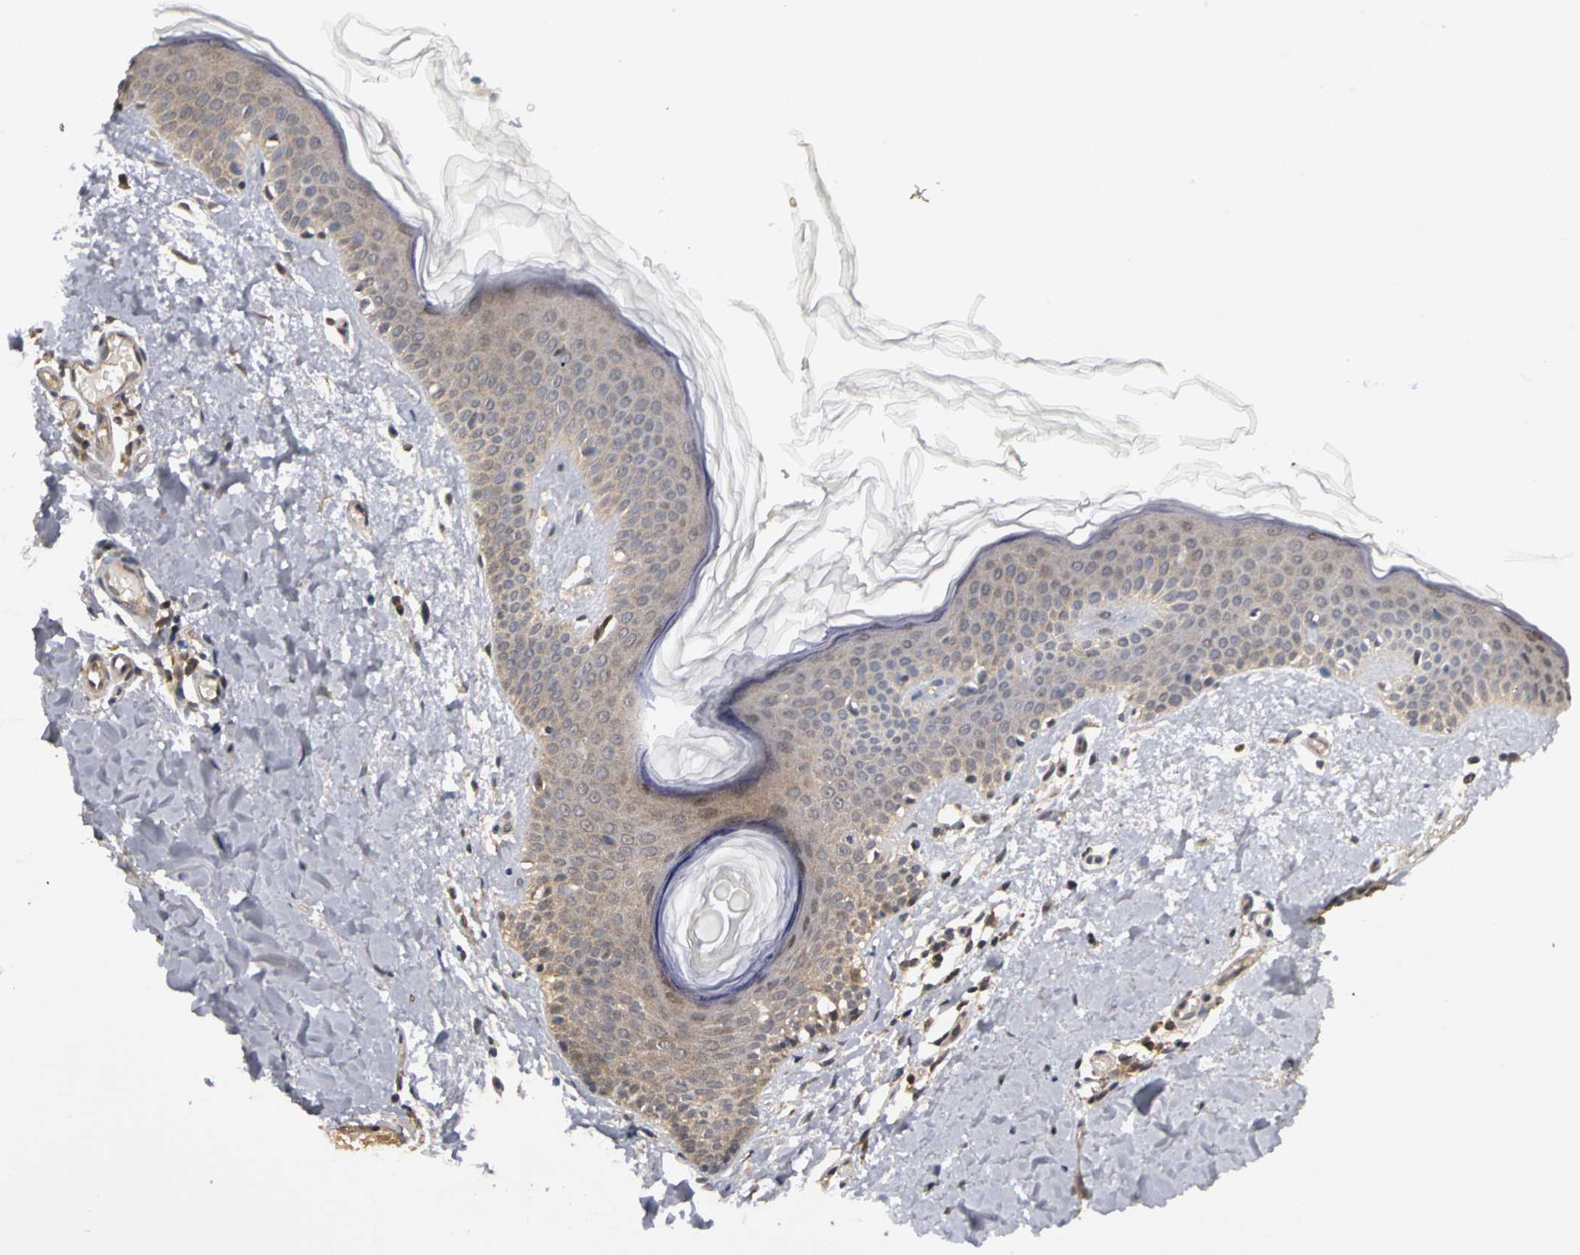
{"staining": {"intensity": "moderate", "quantity": ">75%", "location": "cytoplasmic/membranous"}, "tissue": "skin", "cell_type": "Fibroblasts", "image_type": "normal", "snomed": [{"axis": "morphology", "description": "Normal tissue, NOS"}, {"axis": "topography", "description": "Skin"}], "caption": "Immunohistochemistry (IHC) of normal human skin shows medium levels of moderate cytoplasmic/membranous positivity in approximately >75% of fibroblasts. Using DAB (brown) and hematoxylin (blue) stains, captured at high magnification using brightfield microscopy.", "gene": "UBE2M", "patient": {"sex": "female", "age": 56}}